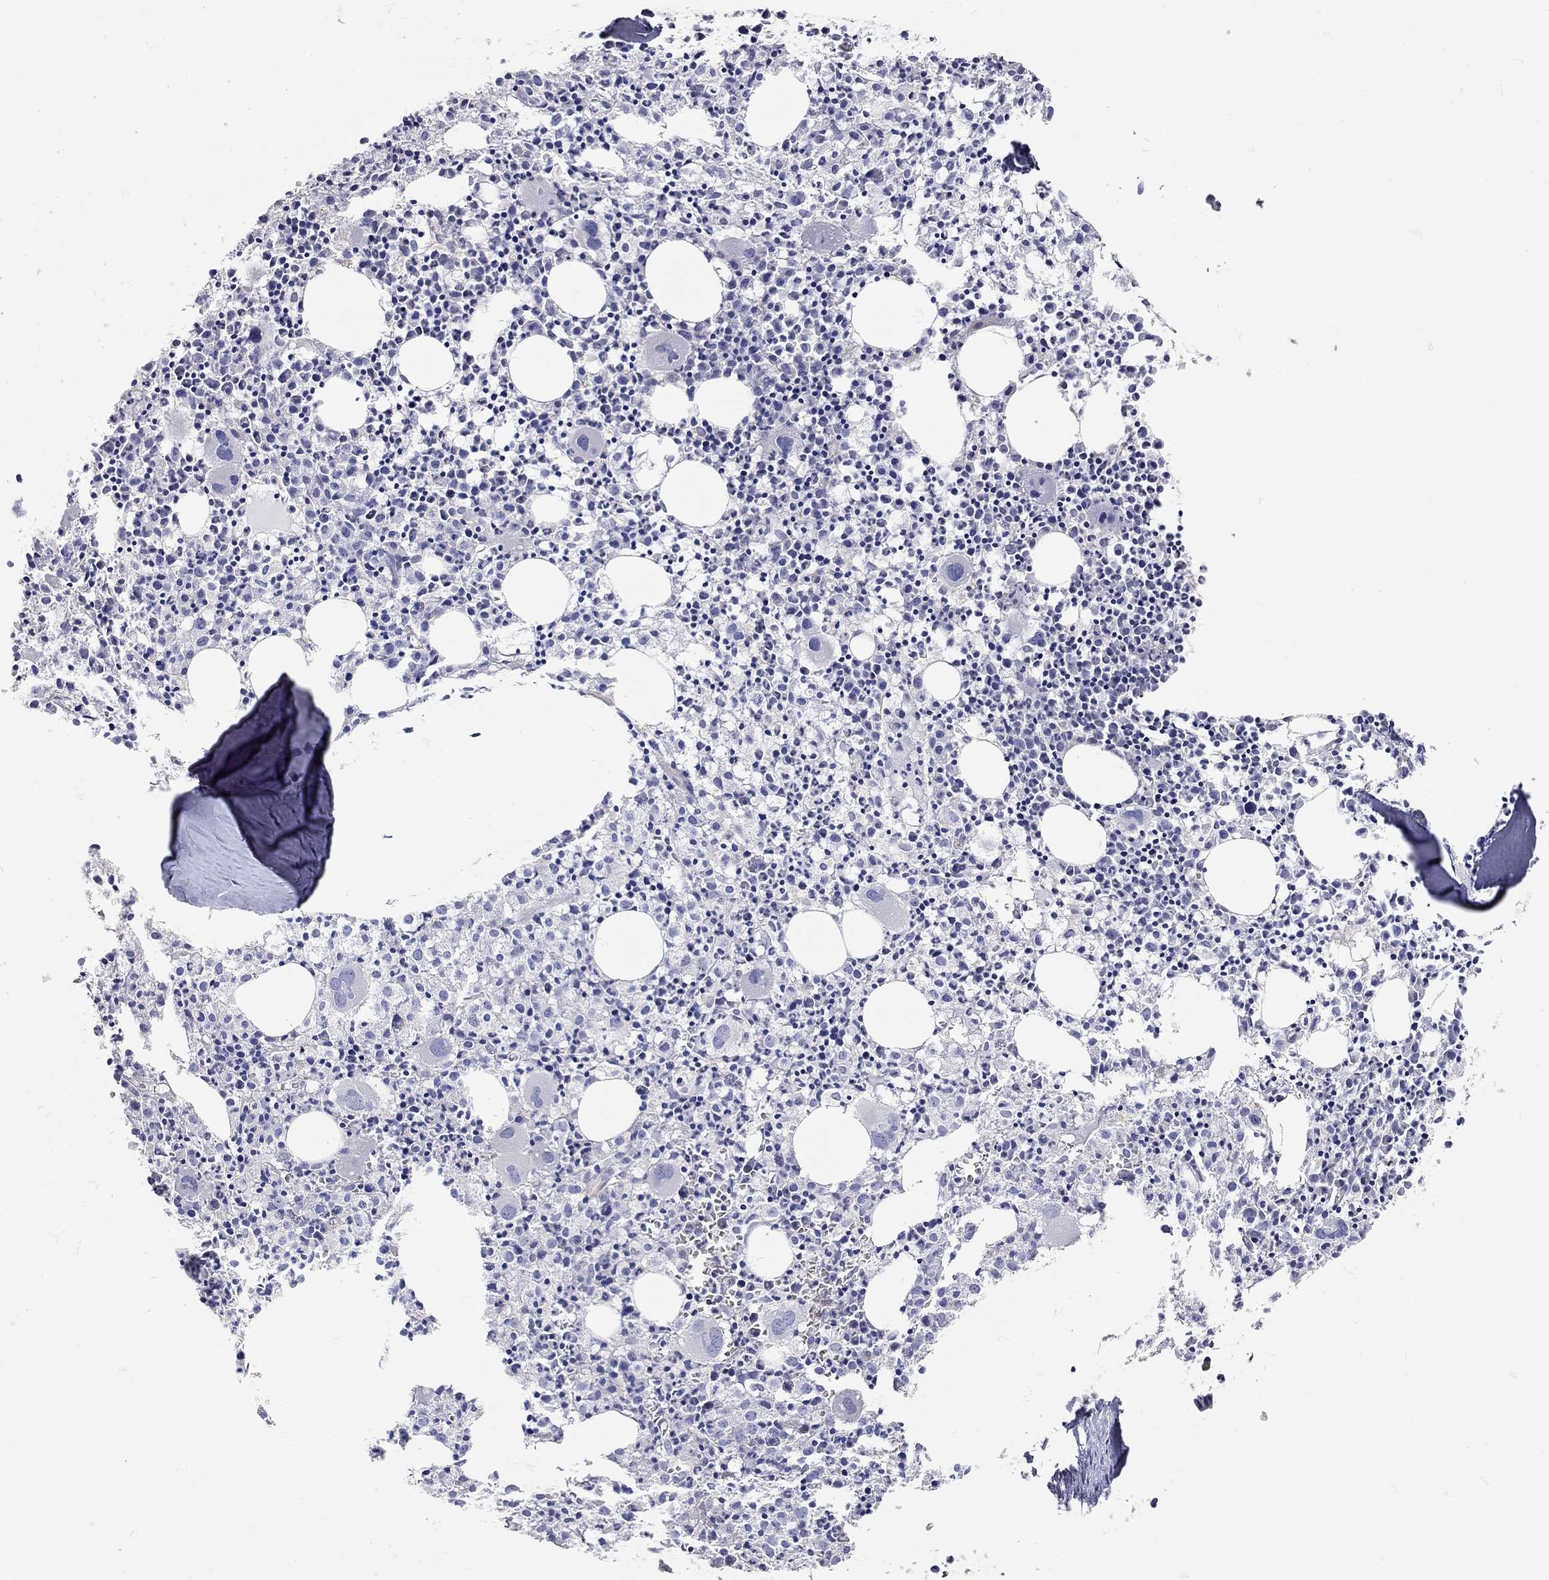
{"staining": {"intensity": "negative", "quantity": "none", "location": "none"}, "tissue": "bone marrow", "cell_type": "Hematopoietic cells", "image_type": "normal", "snomed": [{"axis": "morphology", "description": "Normal tissue, NOS"}, {"axis": "morphology", "description": "Inflammation, NOS"}, {"axis": "topography", "description": "Bone marrow"}], "caption": "This image is of benign bone marrow stained with immunohistochemistry (IHC) to label a protein in brown with the nuclei are counter-stained blue. There is no staining in hematopoietic cells. (Immunohistochemistry (ihc), brightfield microscopy, high magnification).", "gene": "C10orf90", "patient": {"sex": "male", "age": 3}}